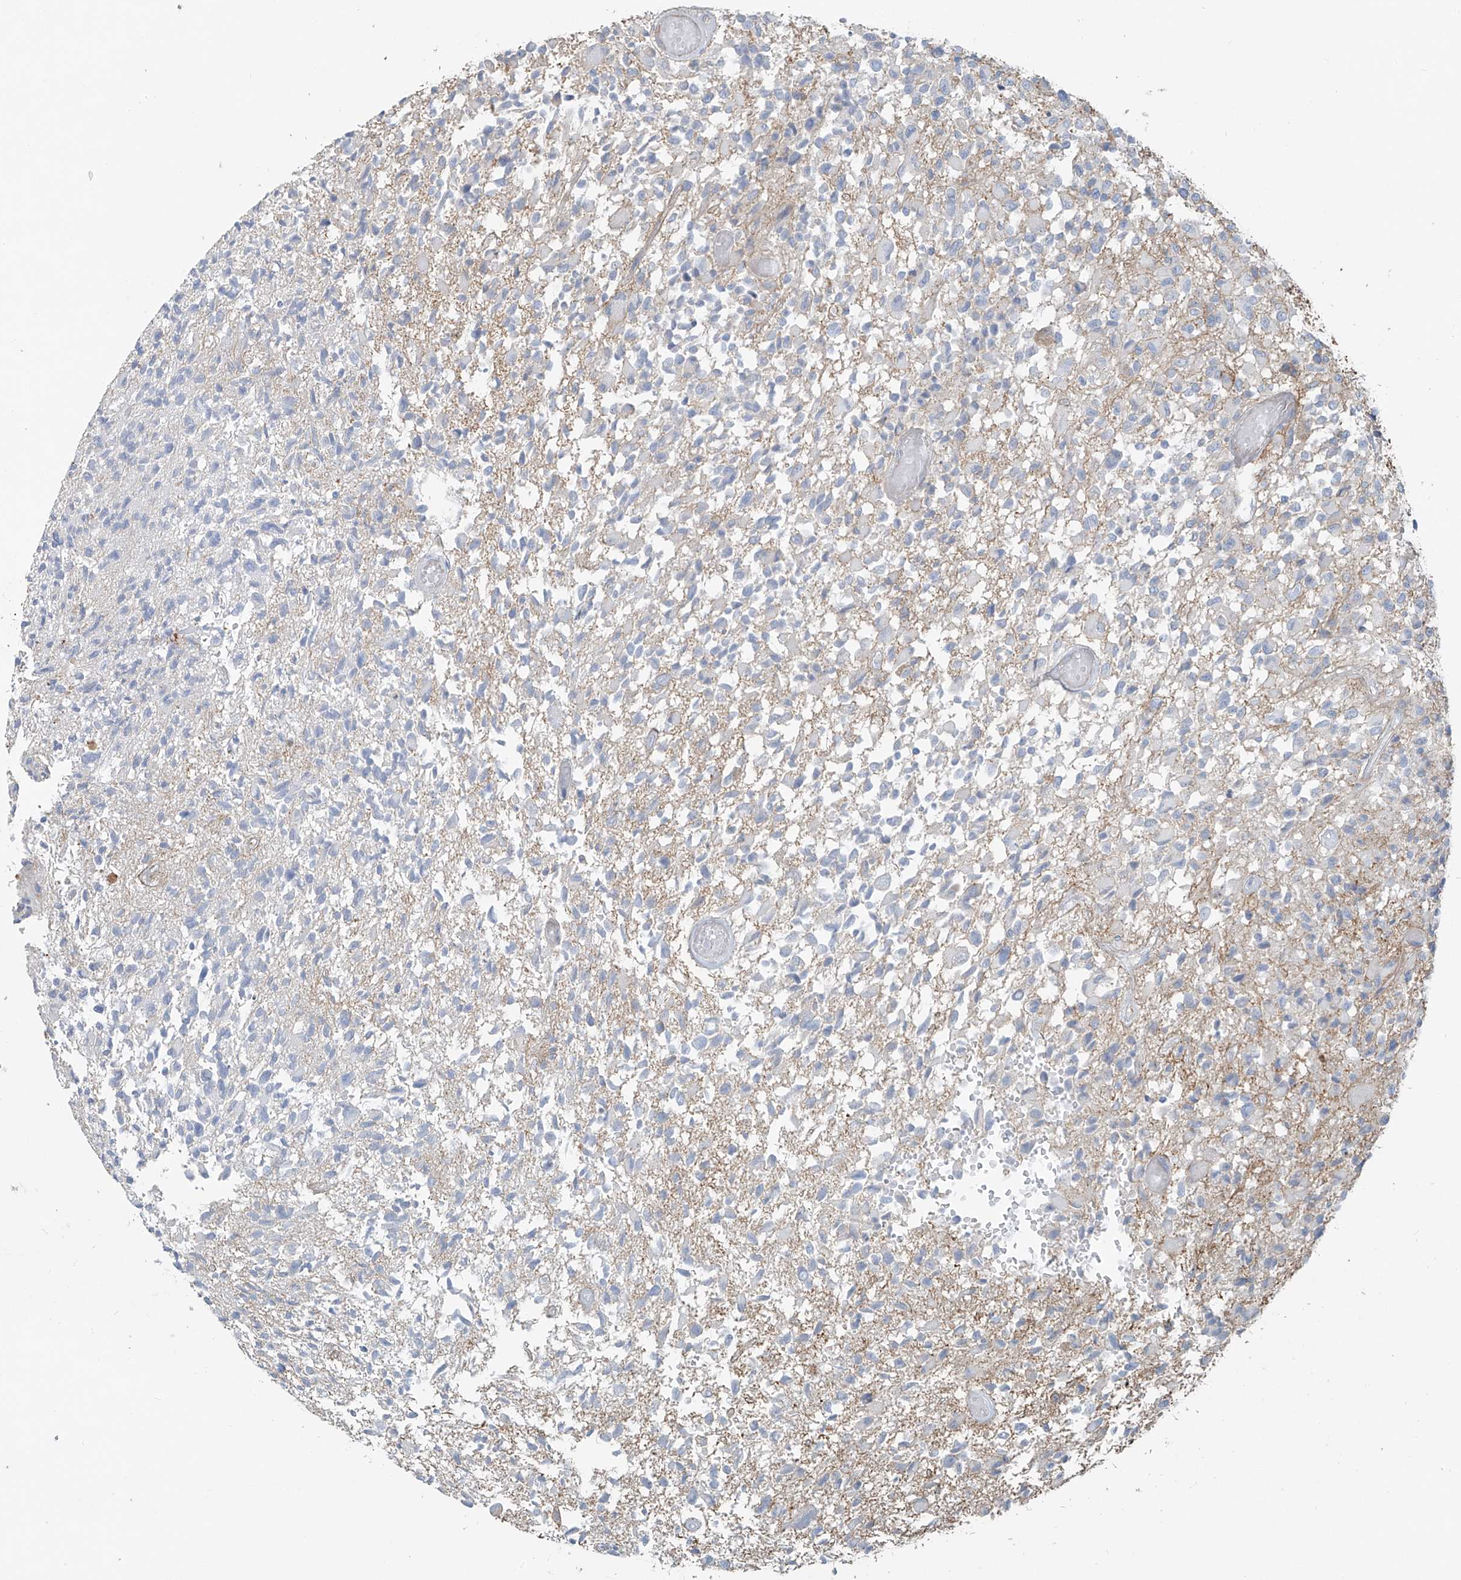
{"staining": {"intensity": "negative", "quantity": "none", "location": "none"}, "tissue": "glioma", "cell_type": "Tumor cells", "image_type": "cancer", "snomed": [{"axis": "morphology", "description": "Glioma, malignant, High grade"}, {"axis": "morphology", "description": "Glioblastoma, NOS"}, {"axis": "topography", "description": "Brain"}], "caption": "Protein analysis of glioma displays no significant expression in tumor cells.", "gene": "TUBE1", "patient": {"sex": "male", "age": 60}}